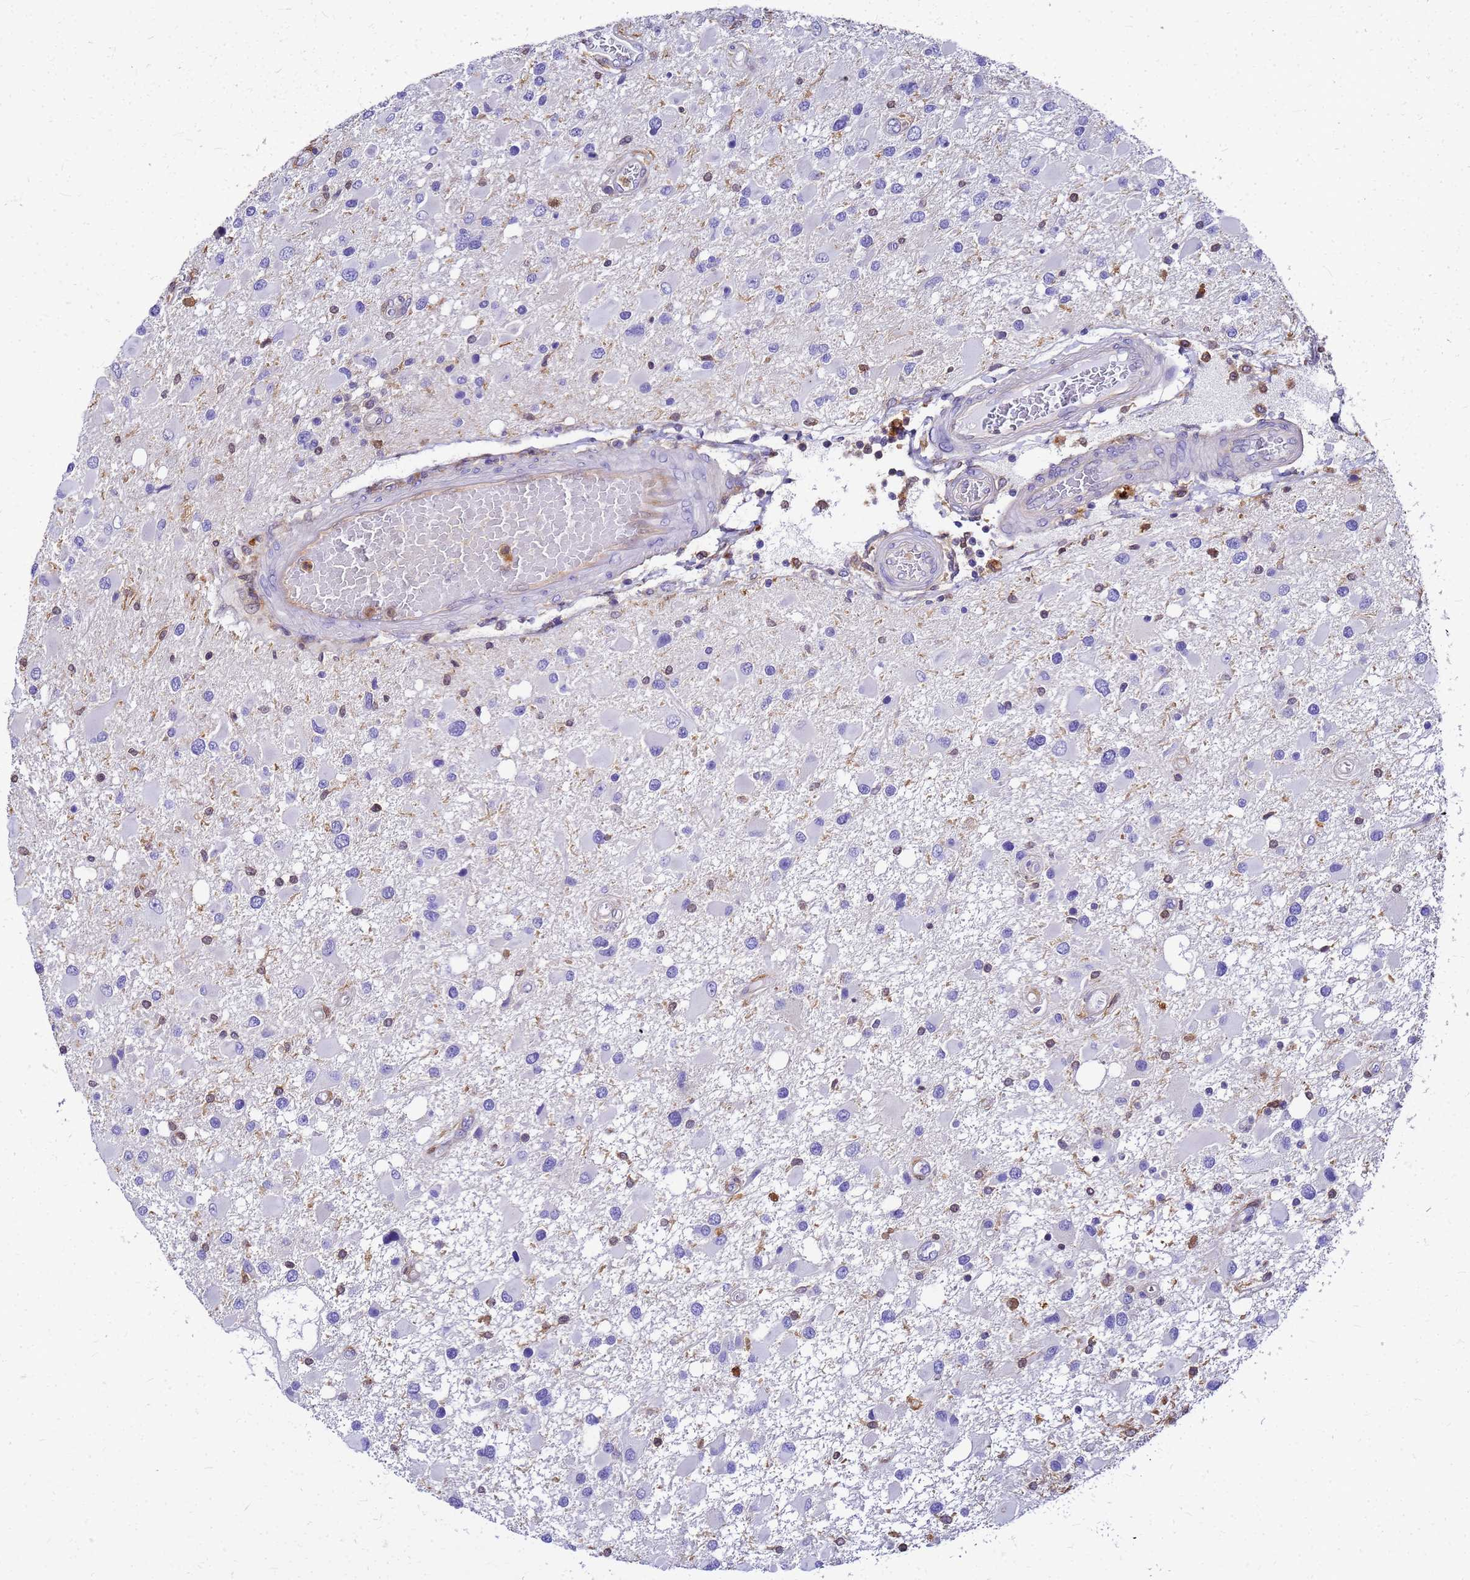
{"staining": {"intensity": "negative", "quantity": "none", "location": "none"}, "tissue": "glioma", "cell_type": "Tumor cells", "image_type": "cancer", "snomed": [{"axis": "morphology", "description": "Glioma, malignant, High grade"}, {"axis": "topography", "description": "Brain"}], "caption": "DAB (3,3'-diaminobenzidine) immunohistochemical staining of malignant glioma (high-grade) shows no significant staining in tumor cells.", "gene": "S100A11", "patient": {"sex": "male", "age": 53}}